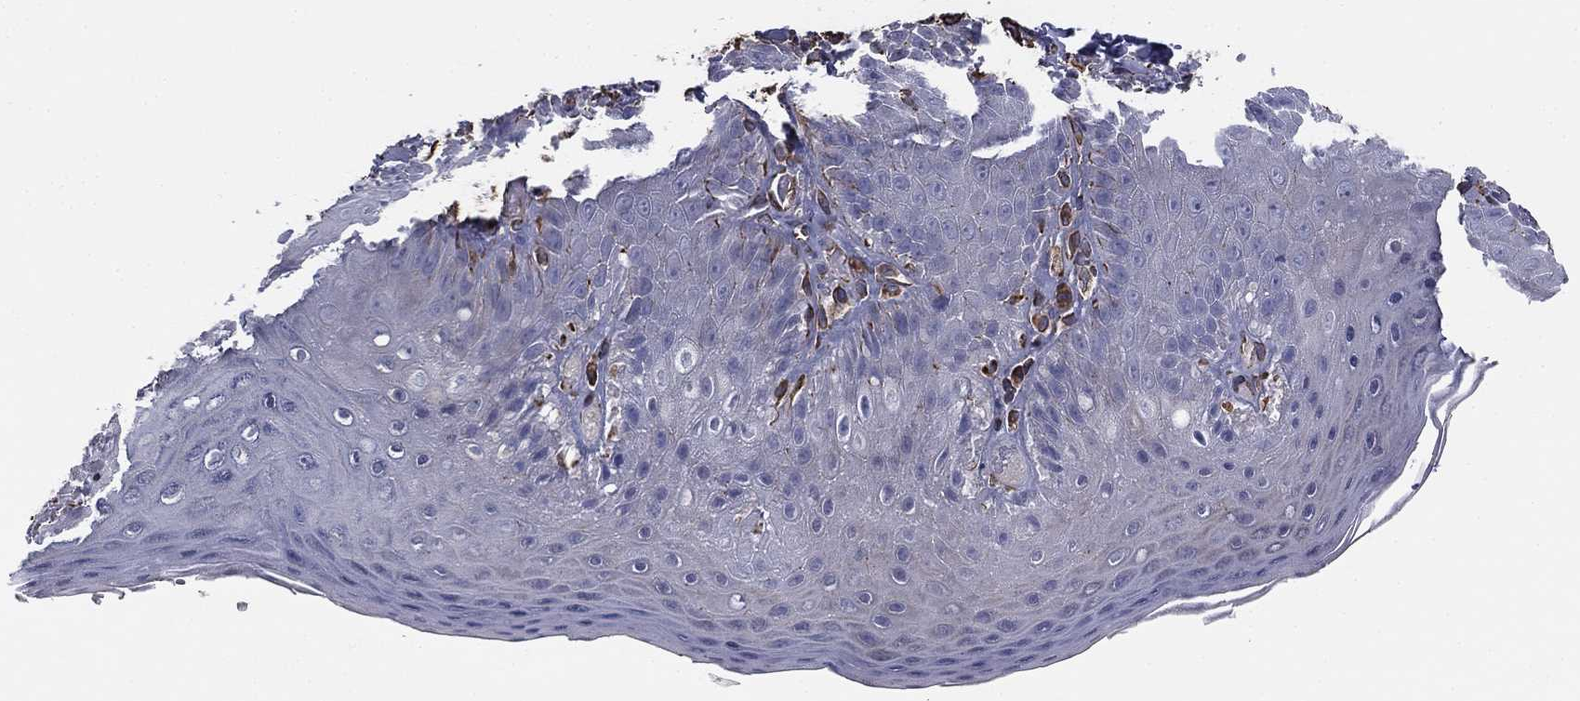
{"staining": {"intensity": "negative", "quantity": "none", "location": "none"}, "tissue": "skin", "cell_type": "Epidermal cells", "image_type": "normal", "snomed": [{"axis": "morphology", "description": "Normal tissue, NOS"}, {"axis": "topography", "description": "Anal"}], "caption": "High power microscopy histopathology image of an IHC image of unremarkable skin, revealing no significant positivity in epidermal cells. (DAB IHC with hematoxylin counter stain).", "gene": "SCUBE1", "patient": {"sex": "male", "age": 53}}